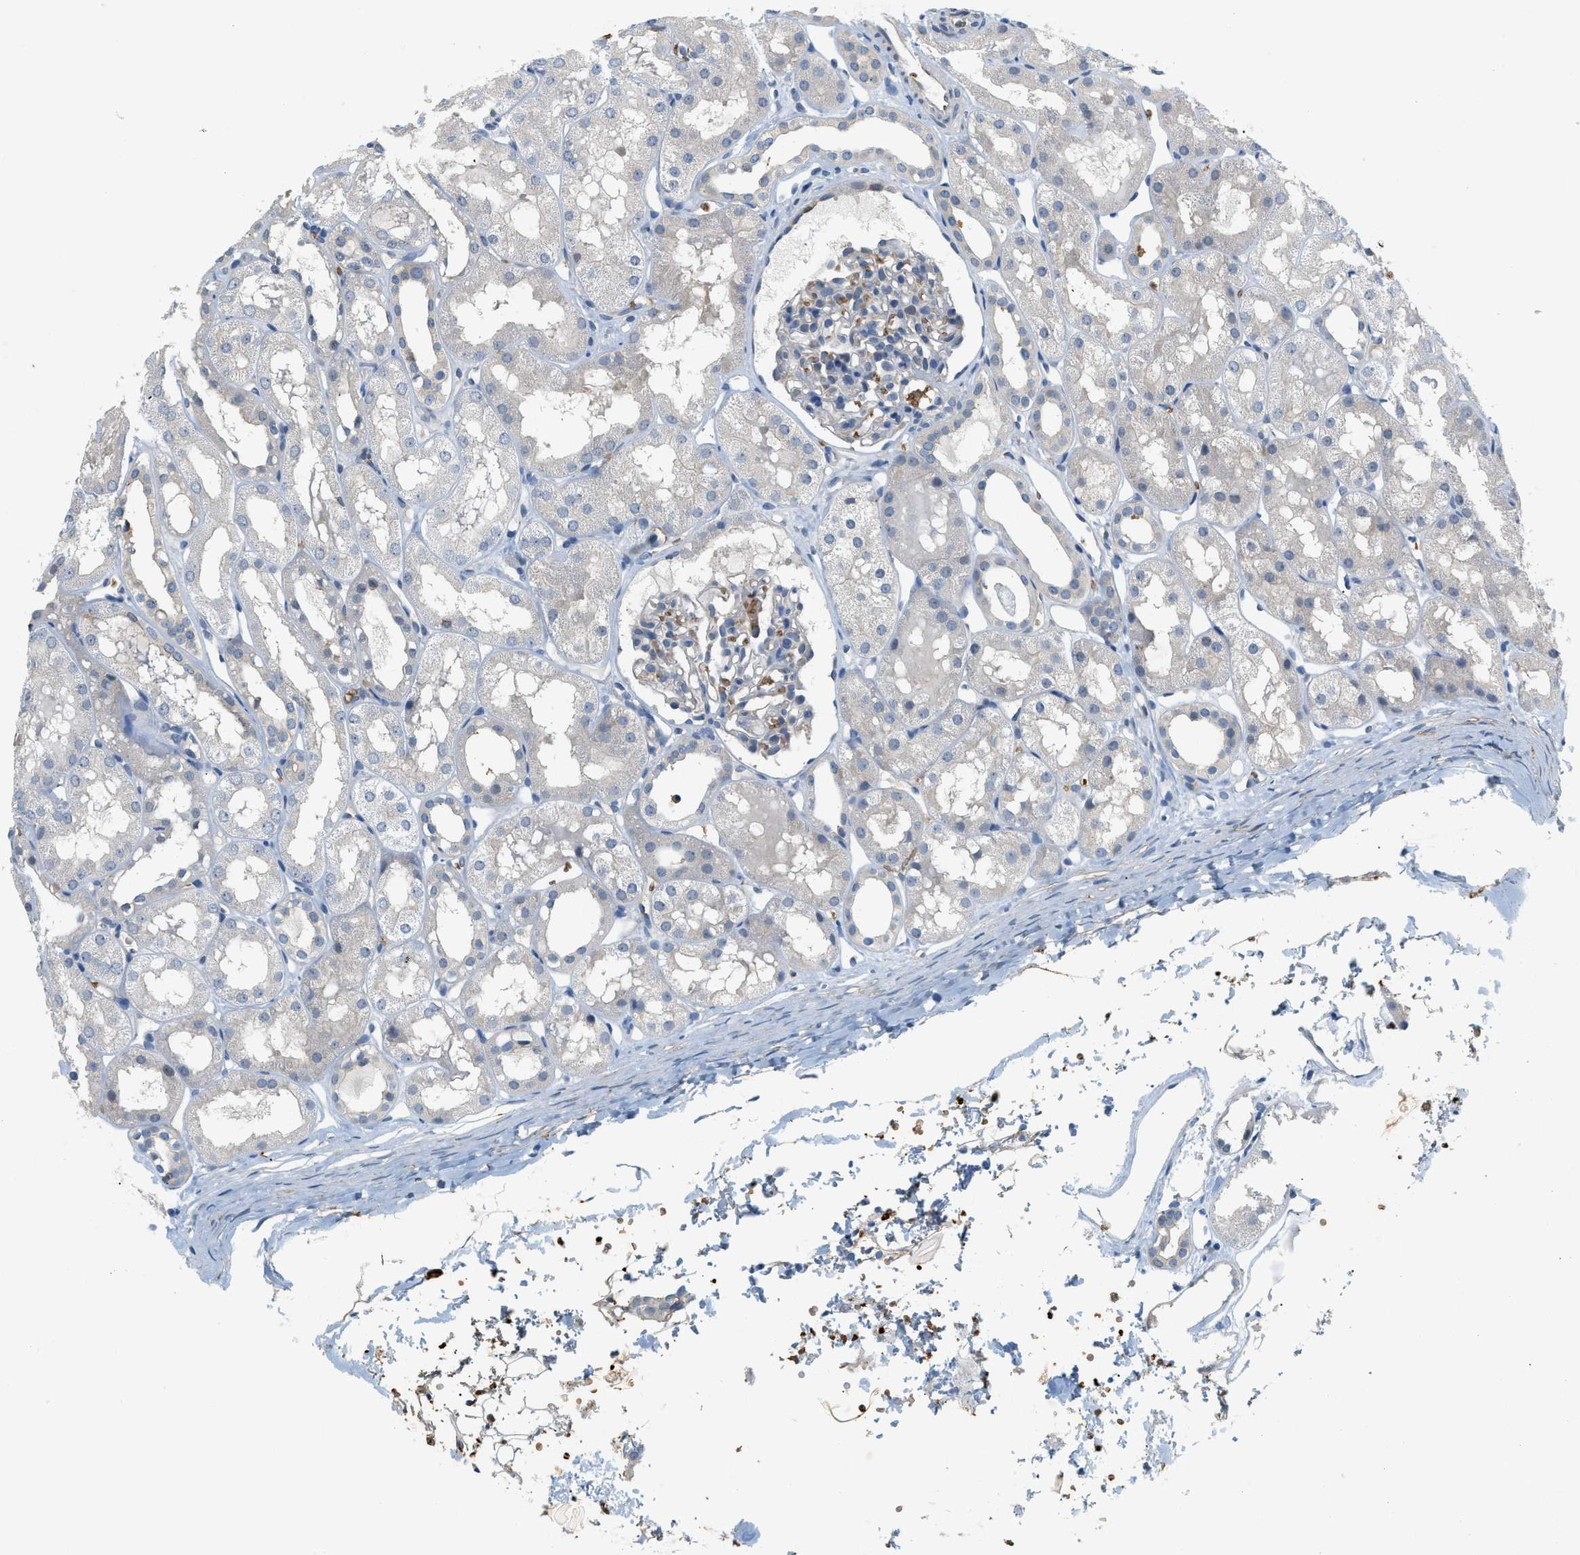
{"staining": {"intensity": "negative", "quantity": "none", "location": "none"}, "tissue": "kidney", "cell_type": "Cells in glomeruli", "image_type": "normal", "snomed": [{"axis": "morphology", "description": "Normal tissue, NOS"}, {"axis": "topography", "description": "Kidney"}, {"axis": "topography", "description": "Urinary bladder"}], "caption": "Cells in glomeruli show no significant protein expression in normal kidney.", "gene": "CYTH2", "patient": {"sex": "male", "age": 16}}